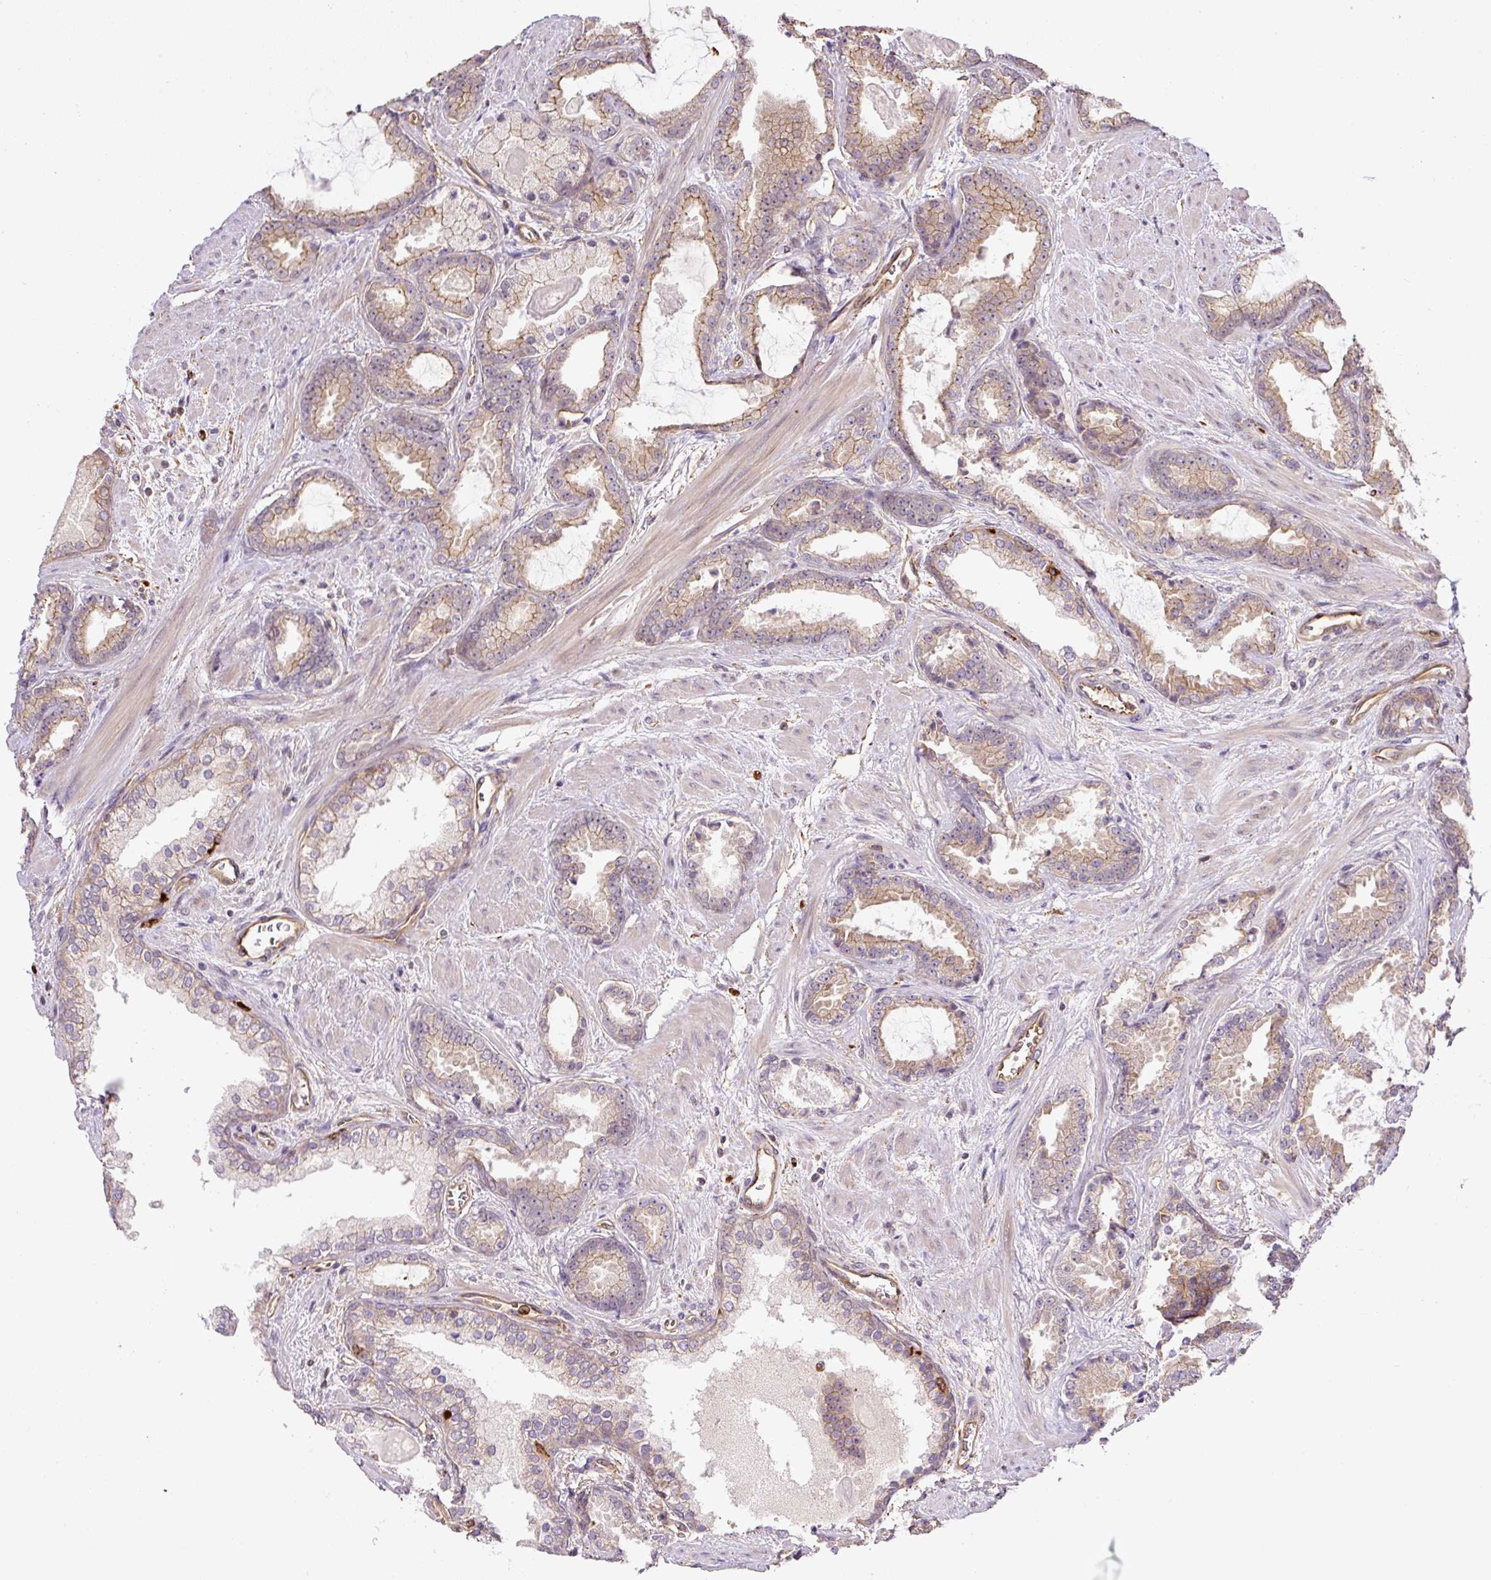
{"staining": {"intensity": "moderate", "quantity": ">75%", "location": "cytoplasmic/membranous"}, "tissue": "prostate cancer", "cell_type": "Tumor cells", "image_type": "cancer", "snomed": [{"axis": "morphology", "description": "Adenocarcinoma, Low grade"}, {"axis": "topography", "description": "Prostate"}], "caption": "Low-grade adenocarcinoma (prostate) stained for a protein (brown) reveals moderate cytoplasmic/membranous positive staining in about >75% of tumor cells.", "gene": "B3GALT5", "patient": {"sex": "male", "age": 62}}